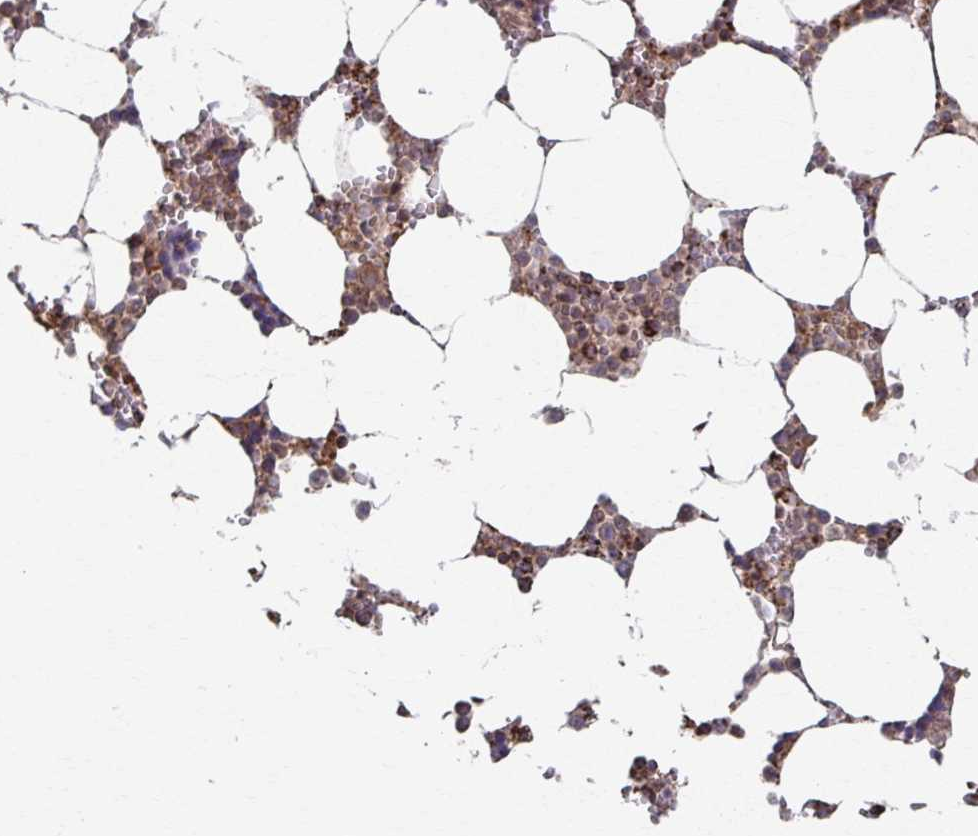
{"staining": {"intensity": "moderate", "quantity": "25%-75%", "location": "cytoplasmic/membranous"}, "tissue": "bone marrow", "cell_type": "Hematopoietic cells", "image_type": "normal", "snomed": [{"axis": "morphology", "description": "Normal tissue, NOS"}, {"axis": "topography", "description": "Bone marrow"}], "caption": "Immunohistochemistry (DAB (3,3'-diaminobenzidine)) staining of benign bone marrow demonstrates moderate cytoplasmic/membranous protein positivity in about 25%-75% of hematopoietic cells.", "gene": "KLHL34", "patient": {"sex": "male", "age": 64}}